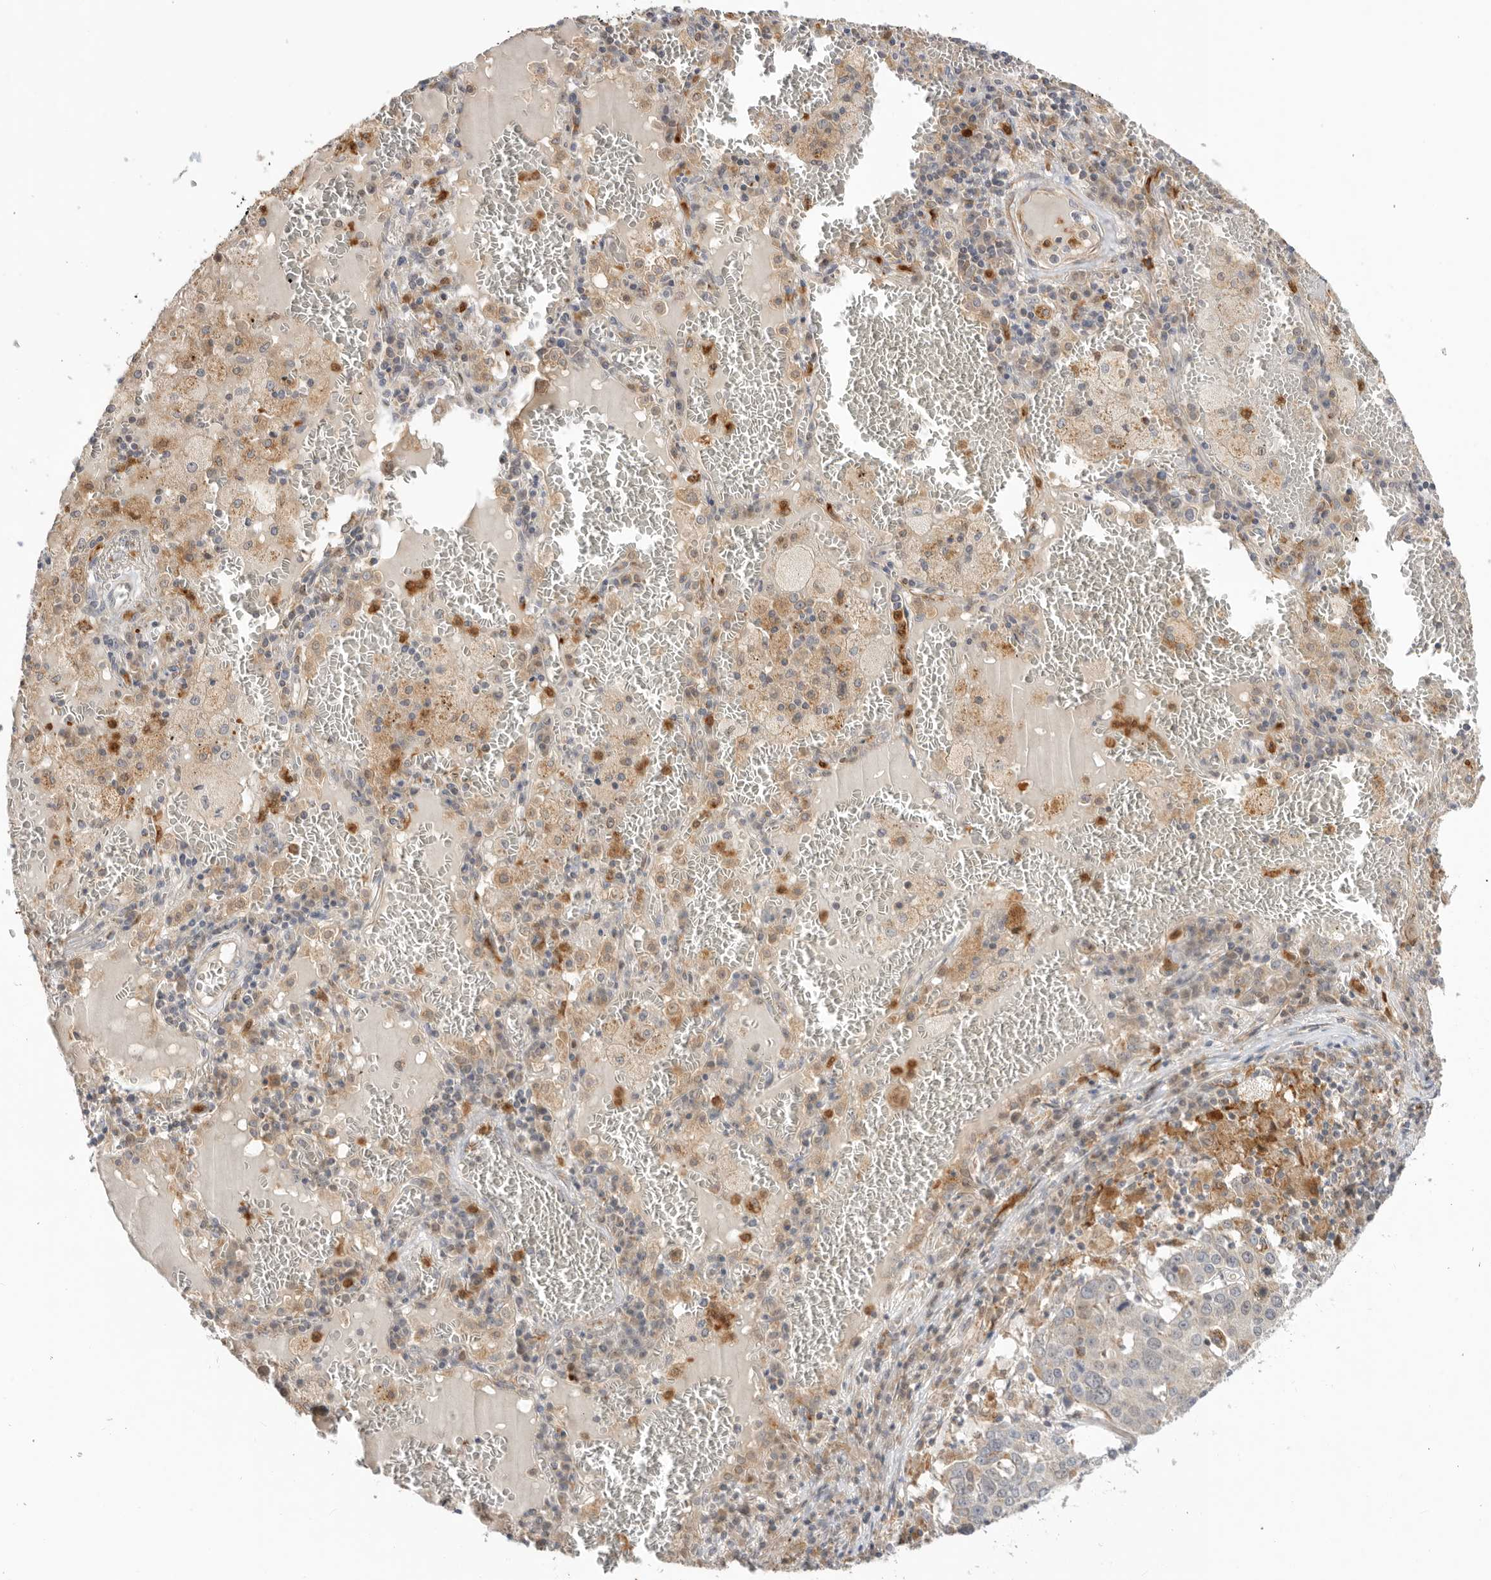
{"staining": {"intensity": "moderate", "quantity": "<25%", "location": "cytoplasmic/membranous"}, "tissue": "lung cancer", "cell_type": "Tumor cells", "image_type": "cancer", "snomed": [{"axis": "morphology", "description": "Squamous cell carcinoma, NOS"}, {"axis": "topography", "description": "Lung"}], "caption": "Immunohistochemical staining of lung cancer (squamous cell carcinoma) displays low levels of moderate cytoplasmic/membranous positivity in approximately <25% of tumor cells. The staining is performed using DAB brown chromogen to label protein expression. The nuclei are counter-stained blue using hematoxylin.", "gene": "GNE", "patient": {"sex": "male", "age": 65}}